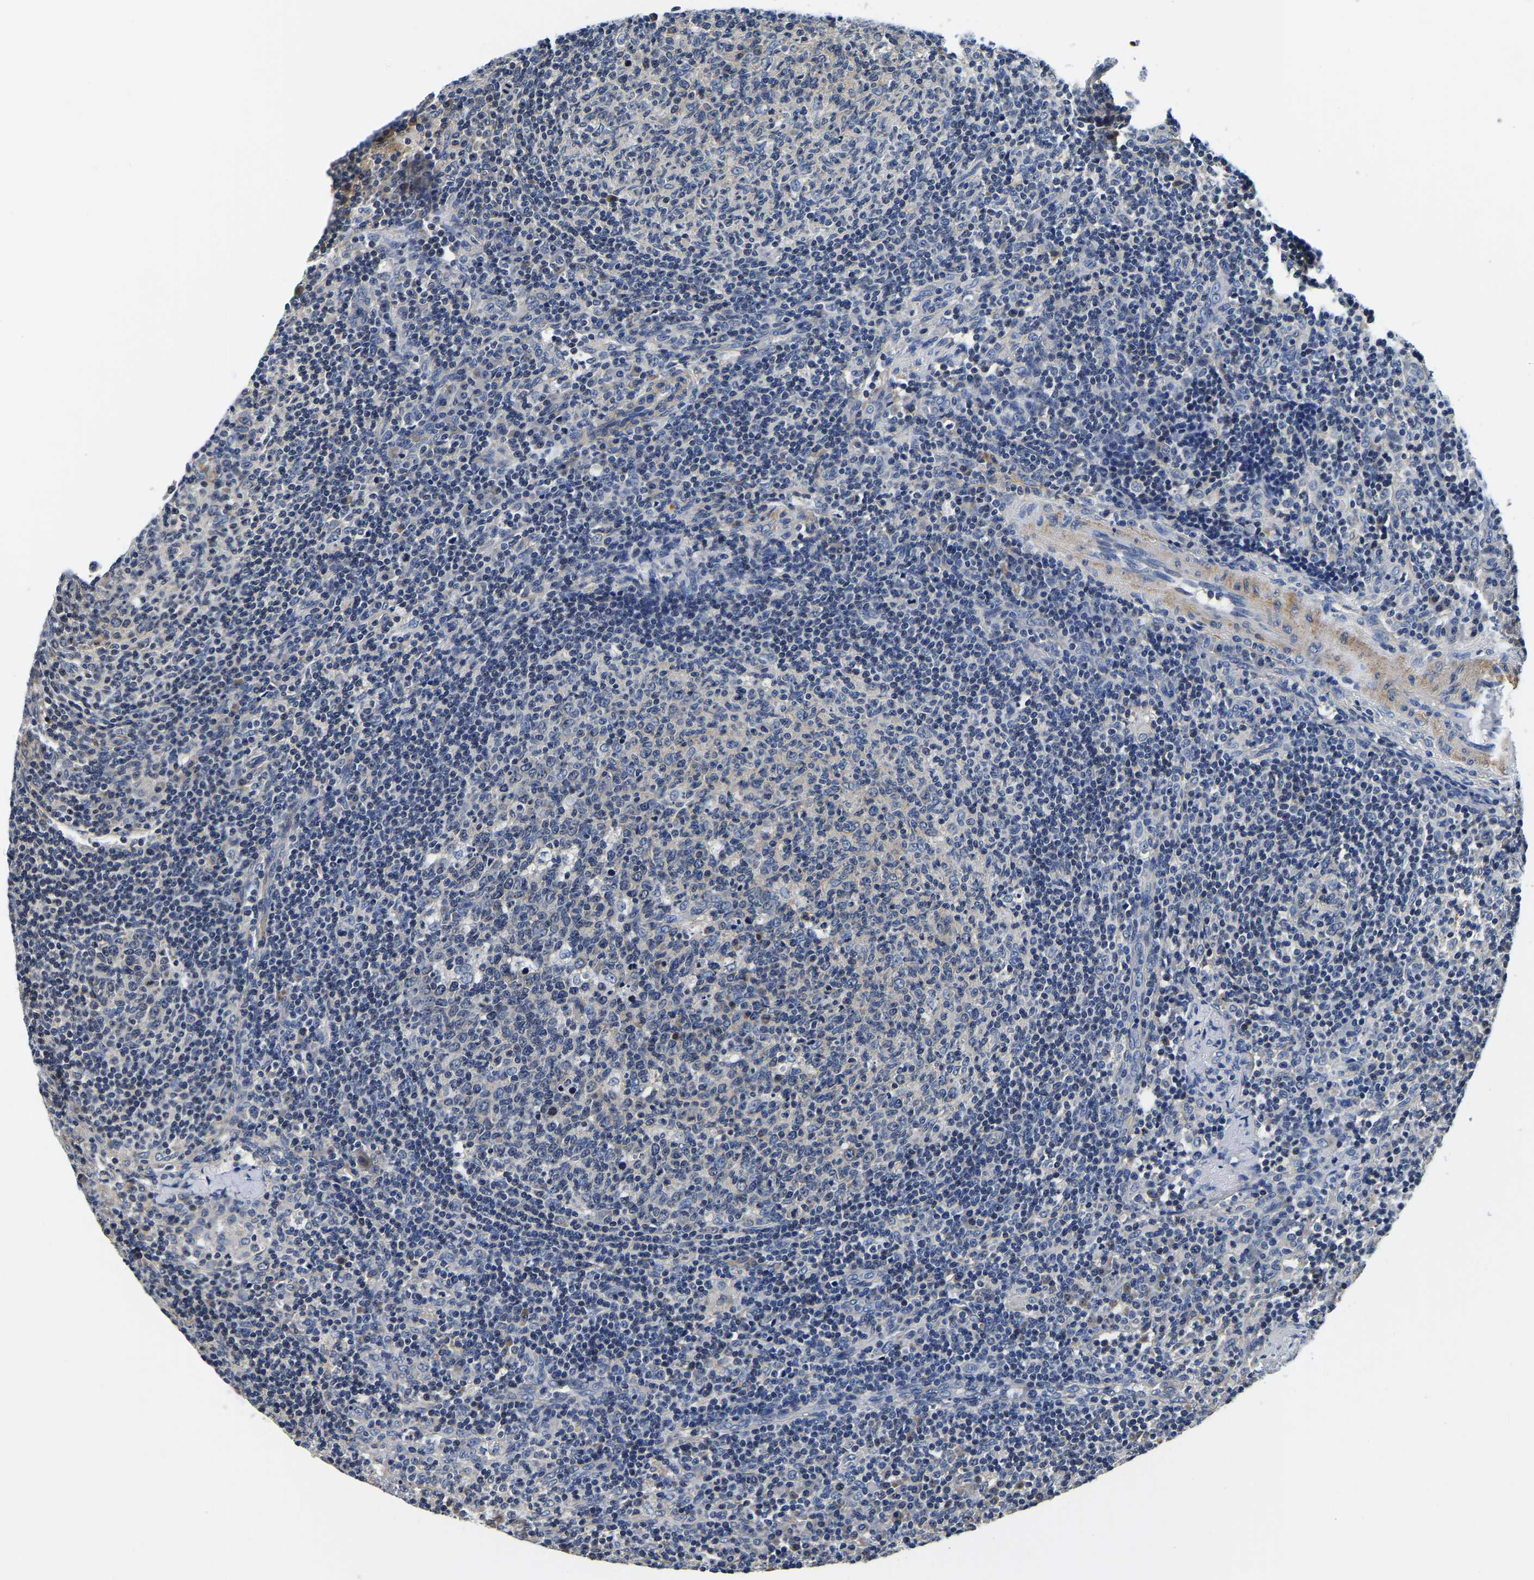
{"staining": {"intensity": "negative", "quantity": "none", "location": "none"}, "tissue": "lymph node", "cell_type": "Germinal center cells", "image_type": "normal", "snomed": [{"axis": "morphology", "description": "Normal tissue, NOS"}, {"axis": "morphology", "description": "Inflammation, NOS"}, {"axis": "topography", "description": "Lymph node"}], "caption": "IHC micrograph of unremarkable lymph node: lymph node stained with DAB reveals no significant protein staining in germinal center cells.", "gene": "KCTD17", "patient": {"sex": "male", "age": 55}}